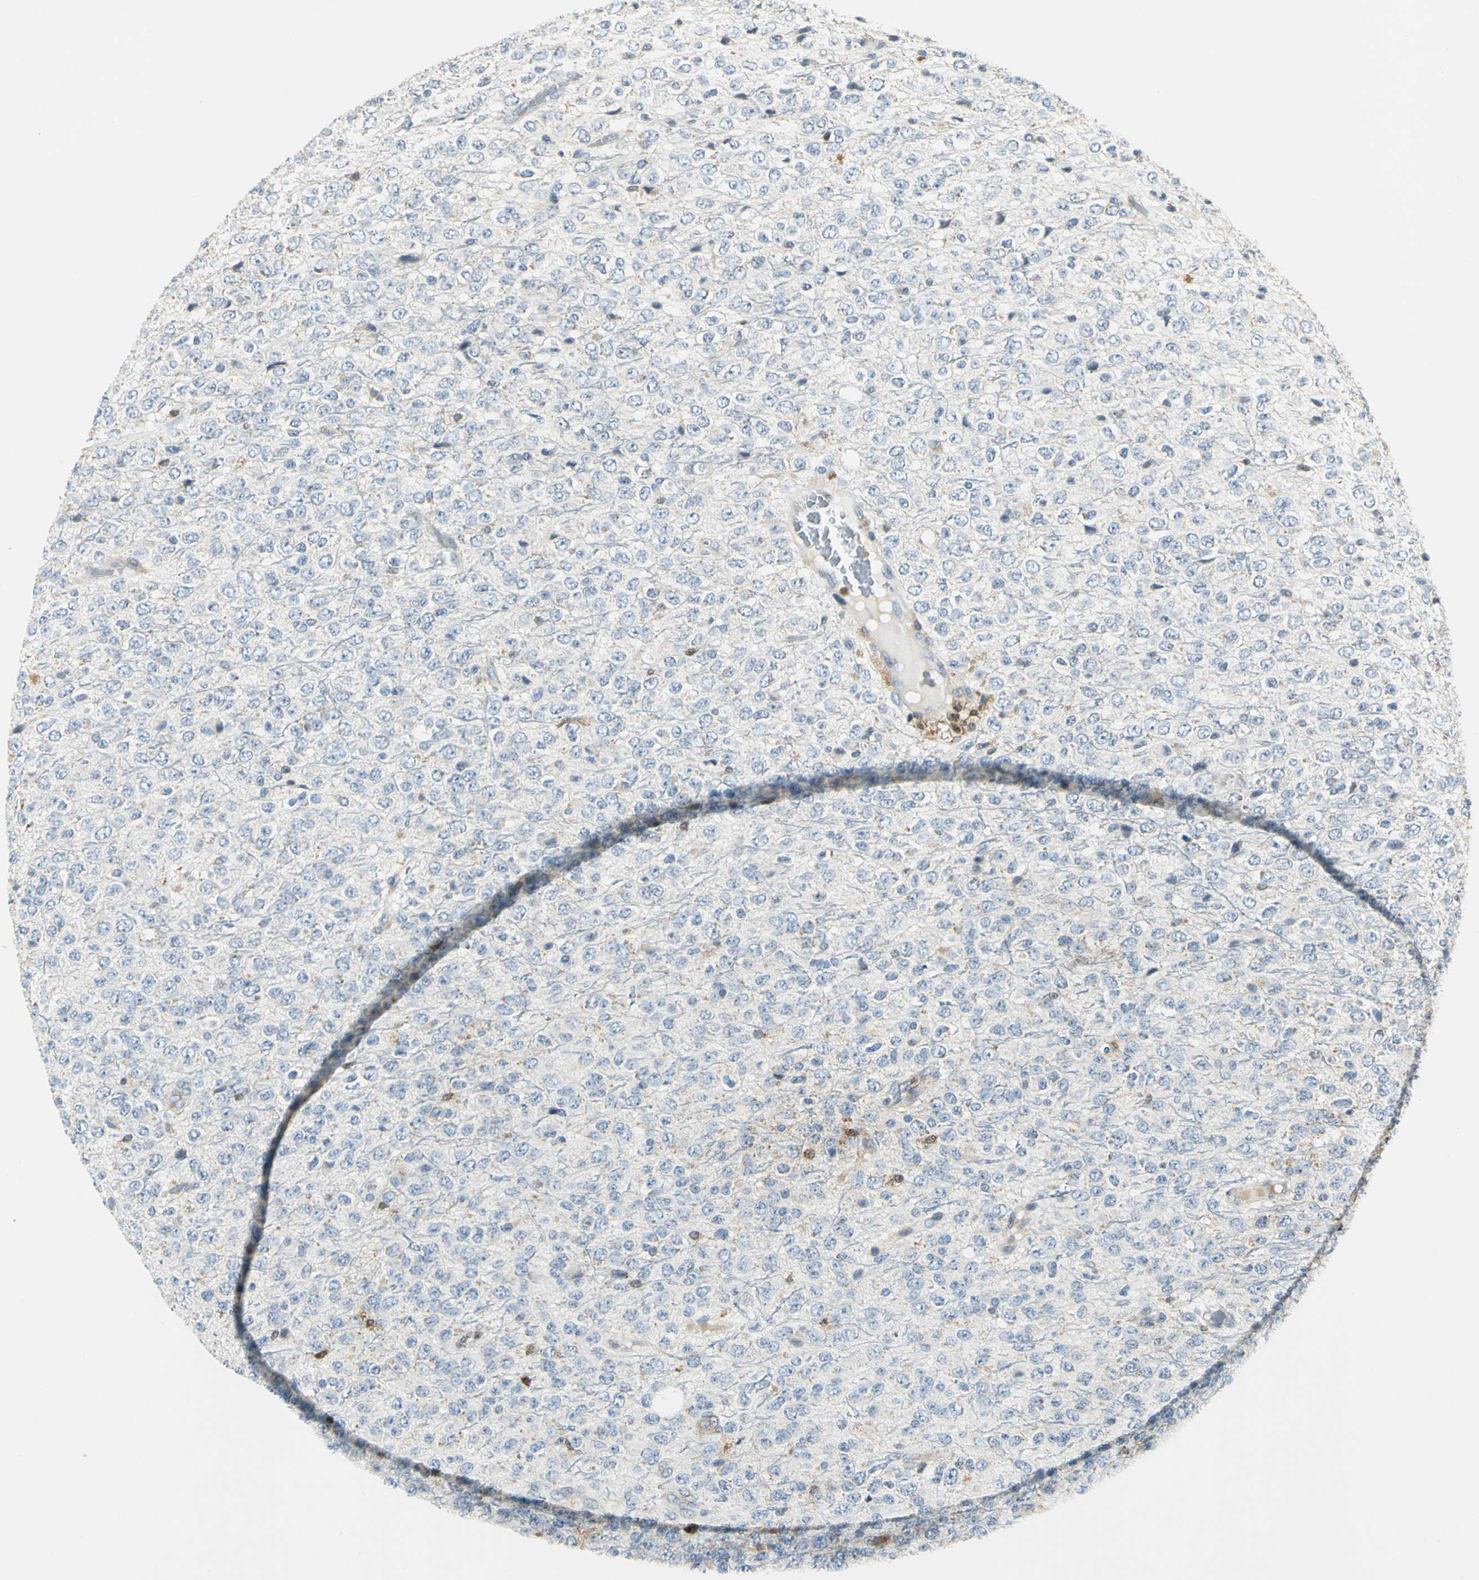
{"staining": {"intensity": "weak", "quantity": "<25%", "location": "cytoplasmic/membranous"}, "tissue": "glioma", "cell_type": "Tumor cells", "image_type": "cancer", "snomed": [{"axis": "morphology", "description": "Glioma, malignant, High grade"}, {"axis": "topography", "description": "pancreas cauda"}], "caption": "DAB (3,3'-diaminobenzidine) immunohistochemical staining of human malignant glioma (high-grade) demonstrates no significant positivity in tumor cells.", "gene": "USP40", "patient": {"sex": "male", "age": 60}}